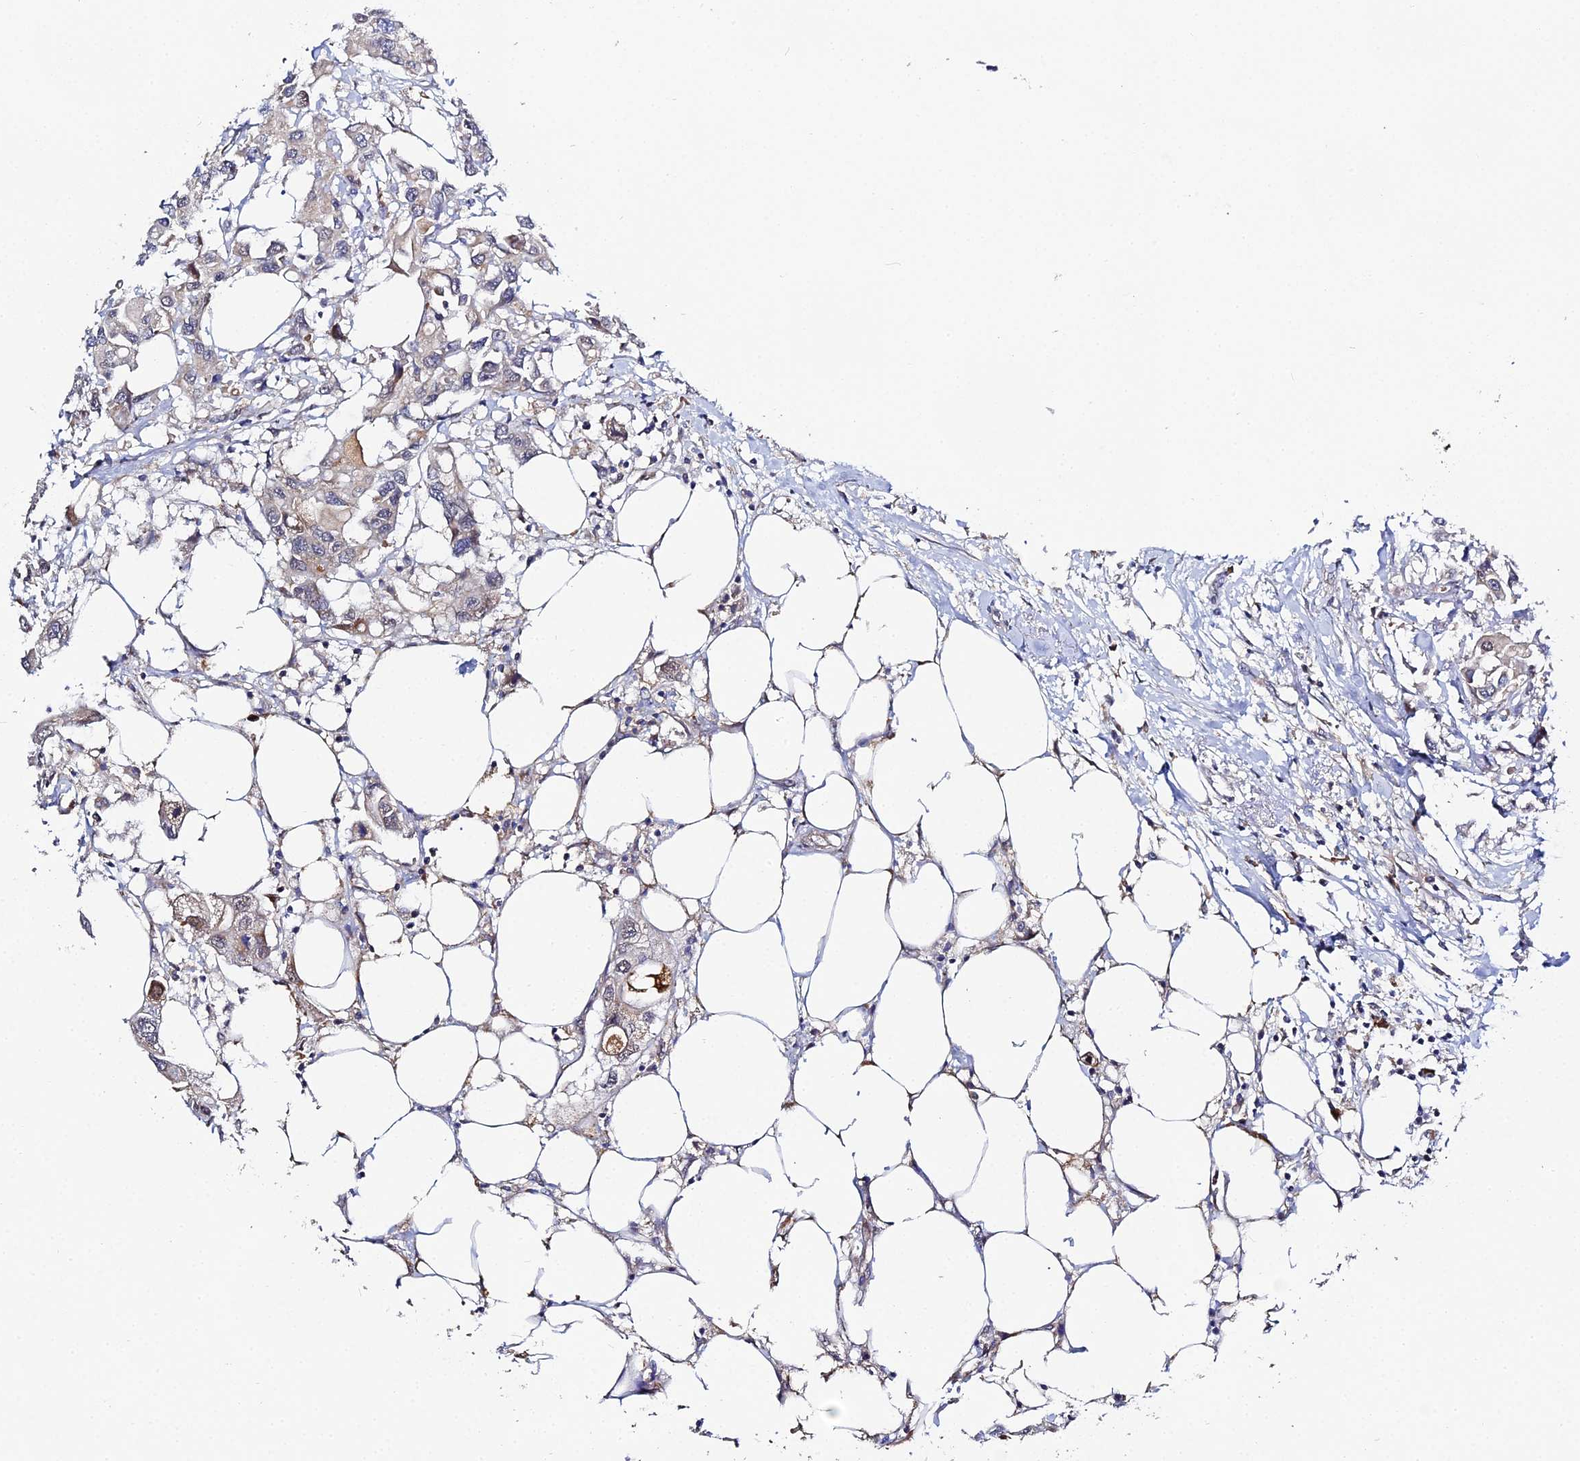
{"staining": {"intensity": "weak", "quantity": "<25%", "location": "nuclear"}, "tissue": "colorectal cancer", "cell_type": "Tumor cells", "image_type": "cancer", "snomed": [{"axis": "morphology", "description": "Adenocarcinoma, NOS"}, {"axis": "topography", "description": "Colon"}], "caption": "An image of colorectal cancer (adenocarcinoma) stained for a protein demonstrates no brown staining in tumor cells.", "gene": "DNAH14", "patient": {"sex": "male", "age": 77}}